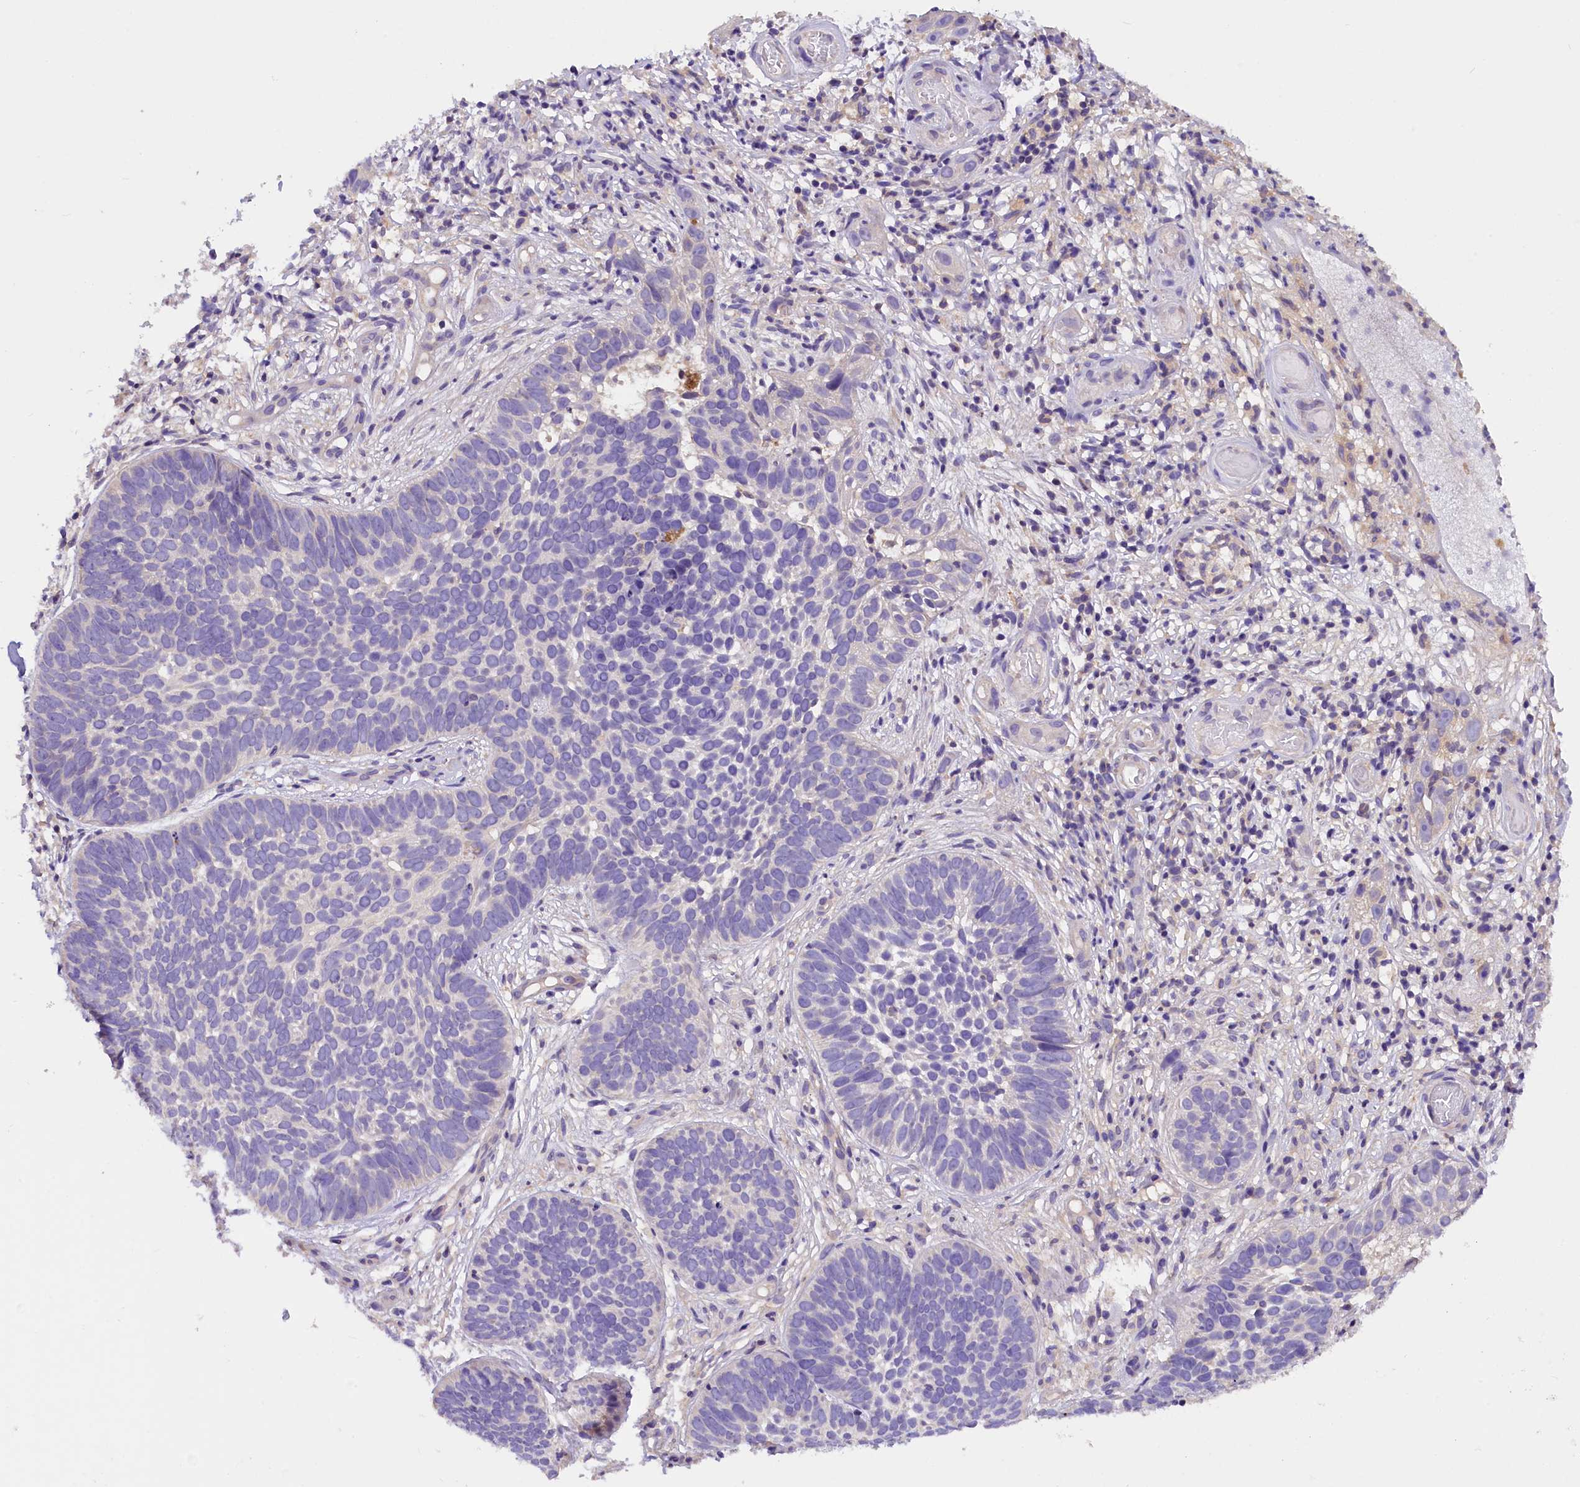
{"staining": {"intensity": "negative", "quantity": "none", "location": "none"}, "tissue": "skin cancer", "cell_type": "Tumor cells", "image_type": "cancer", "snomed": [{"axis": "morphology", "description": "Basal cell carcinoma"}, {"axis": "topography", "description": "Skin"}], "caption": "IHC of skin cancer shows no expression in tumor cells. (IHC, brightfield microscopy, high magnification).", "gene": "AP3B2", "patient": {"sex": "male", "age": 89}}